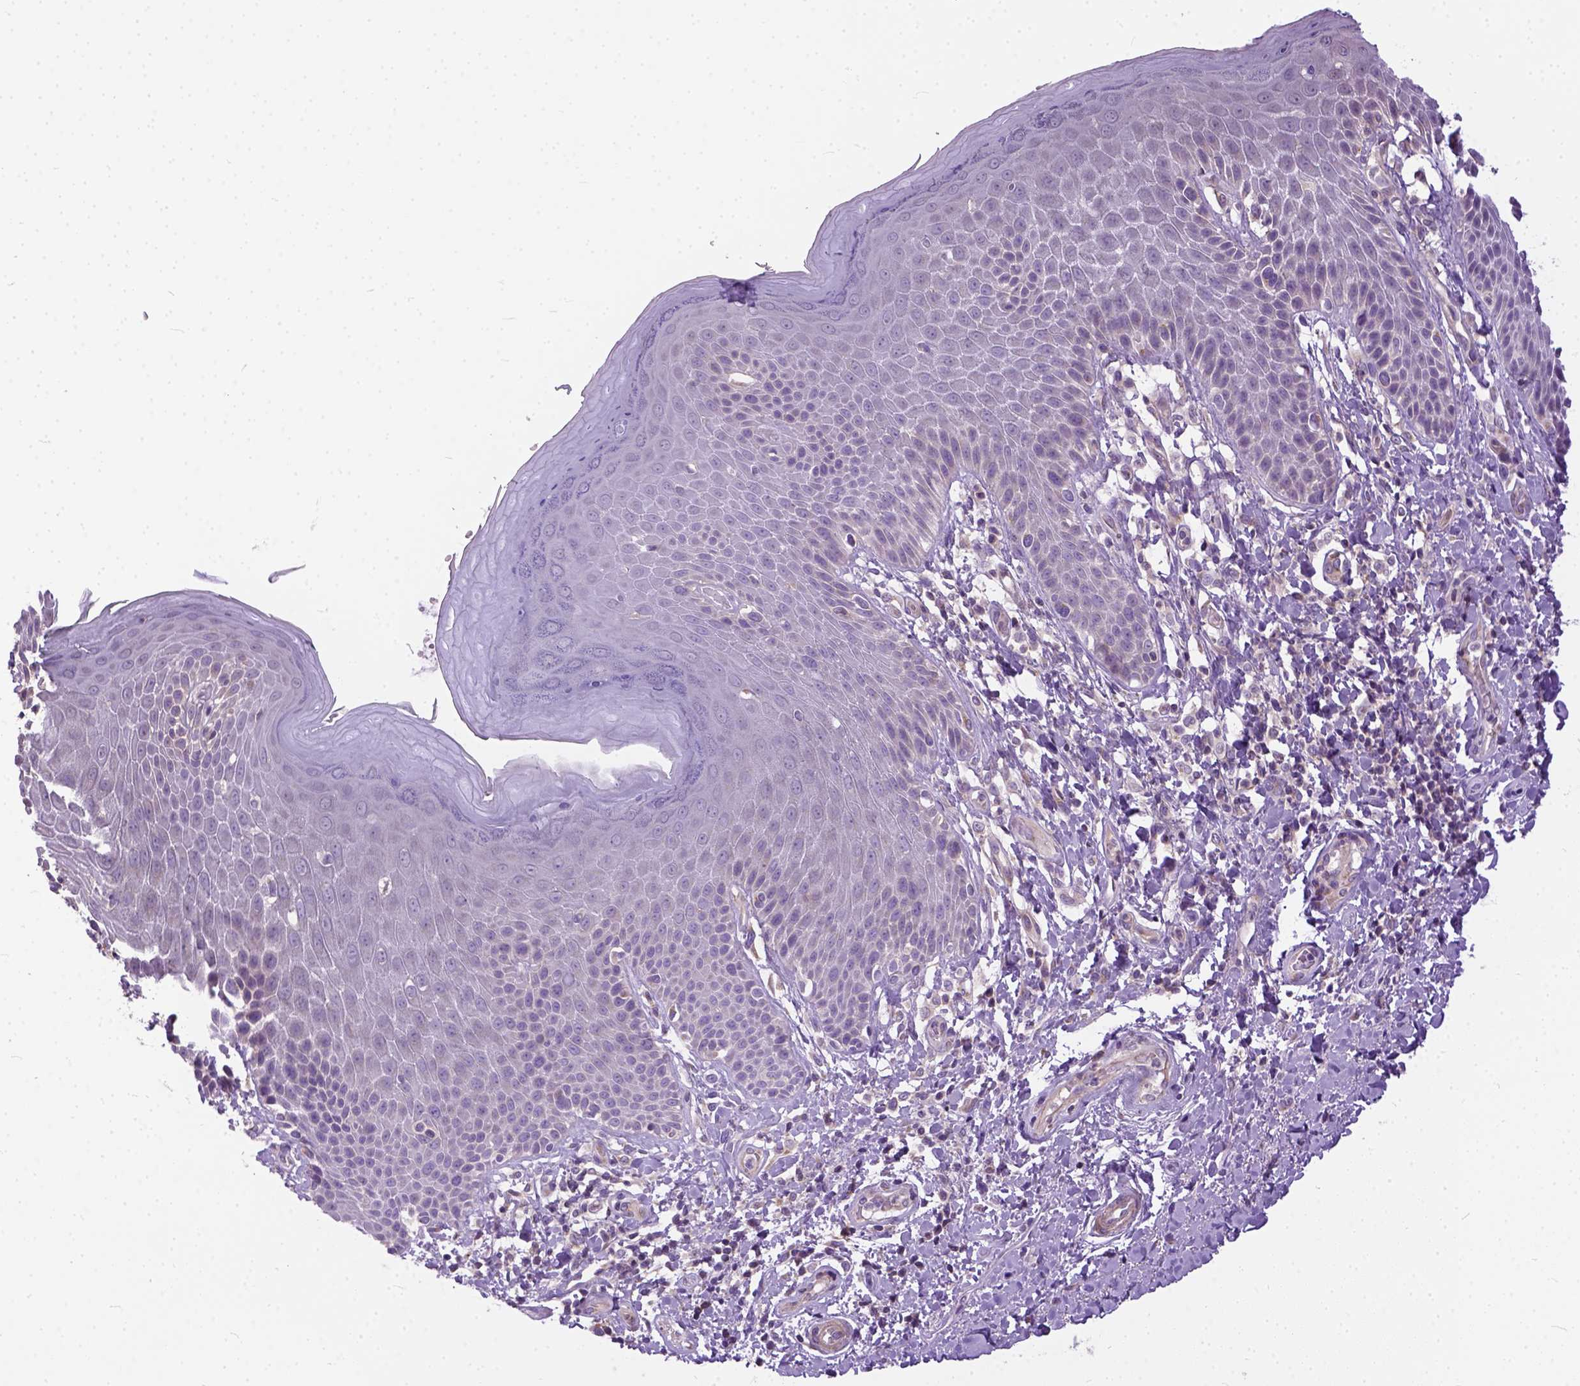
{"staining": {"intensity": "weak", "quantity": "<25%", "location": "cytoplasmic/membranous"}, "tissue": "skin", "cell_type": "Epidermal cells", "image_type": "normal", "snomed": [{"axis": "morphology", "description": "Normal tissue, NOS"}, {"axis": "topography", "description": "Anal"}, {"axis": "topography", "description": "Peripheral nerve tissue"}], "caption": "An image of skin stained for a protein reveals no brown staining in epidermal cells. Nuclei are stained in blue.", "gene": "BANF2", "patient": {"sex": "male", "age": 51}}